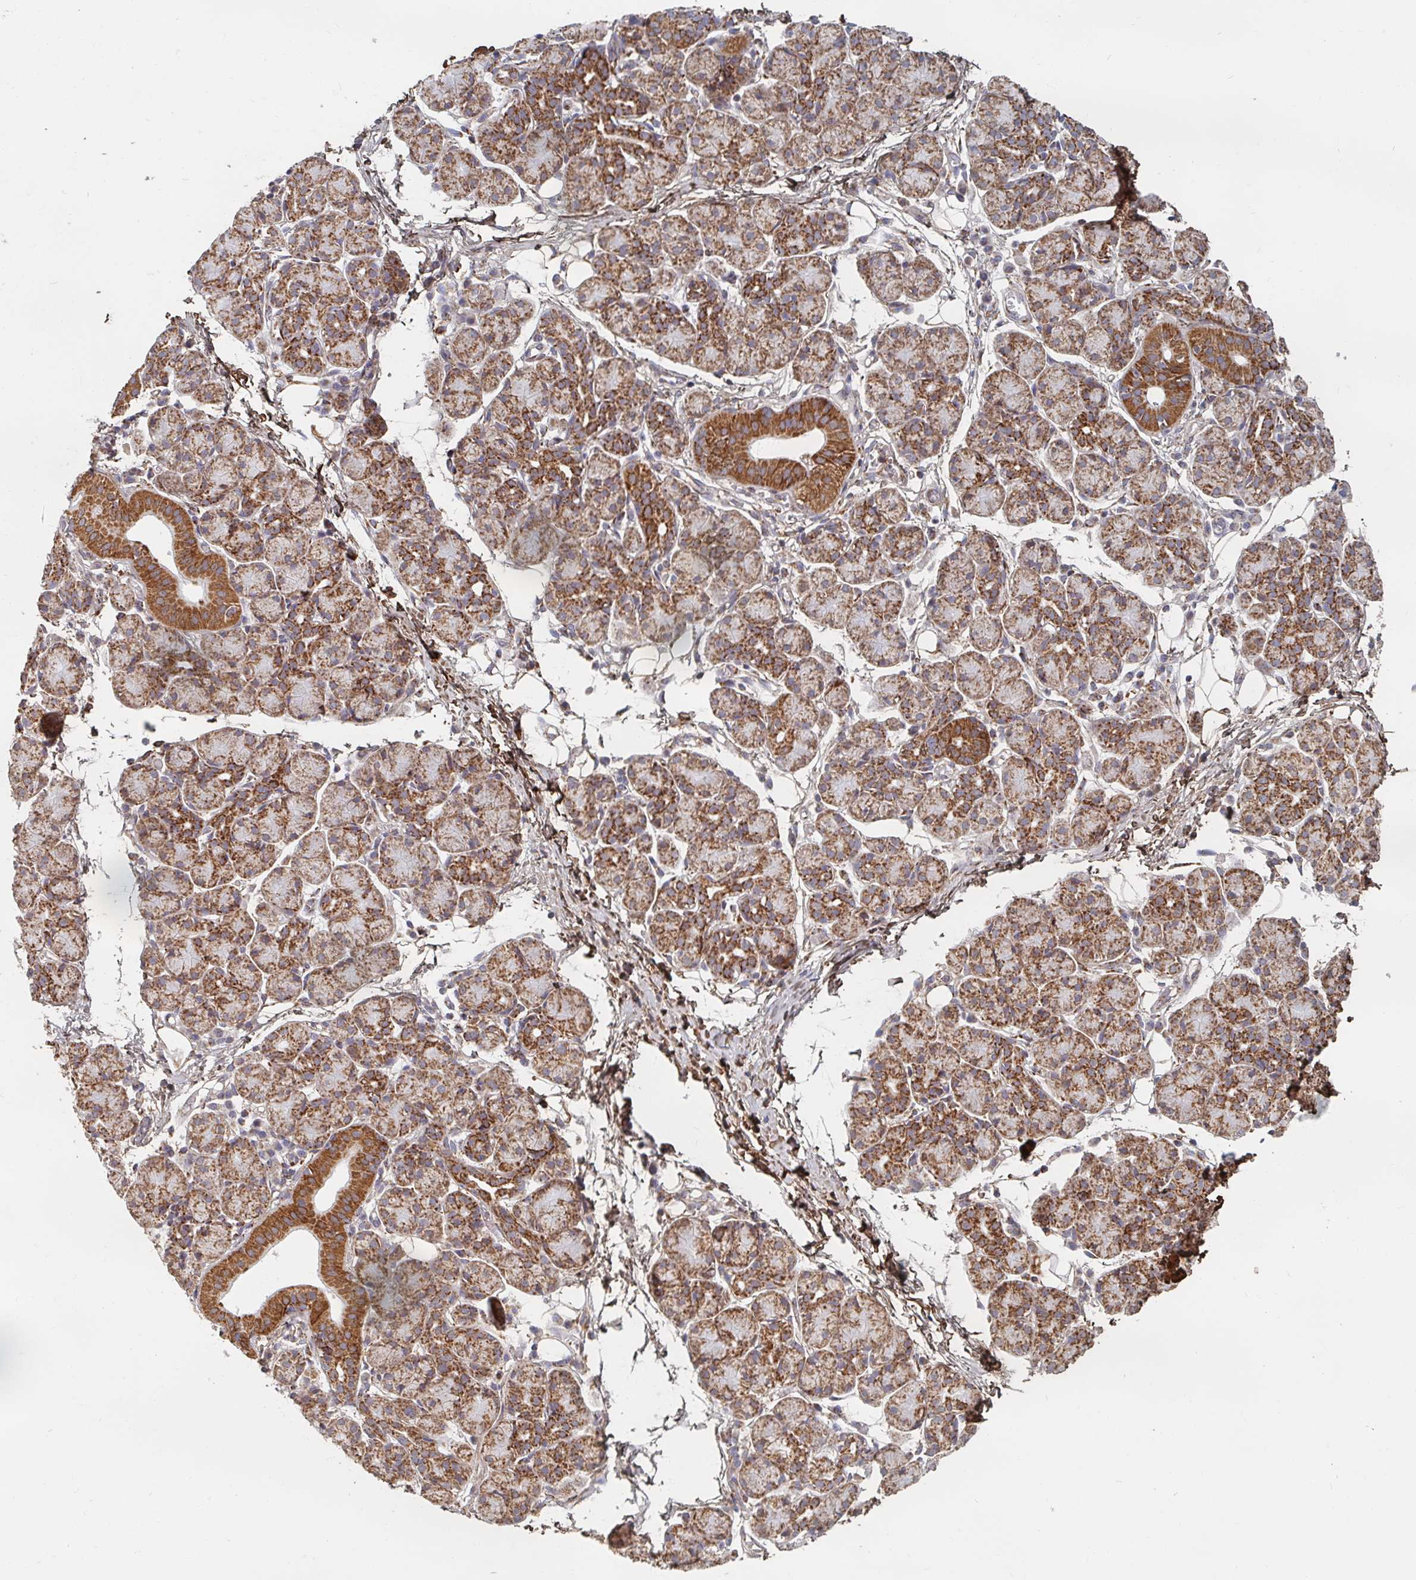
{"staining": {"intensity": "moderate", "quantity": ">75%", "location": "cytoplasmic/membranous"}, "tissue": "salivary gland", "cell_type": "Glandular cells", "image_type": "normal", "snomed": [{"axis": "morphology", "description": "Normal tissue, NOS"}, {"axis": "morphology", "description": "Inflammation, NOS"}, {"axis": "topography", "description": "Lymph node"}, {"axis": "topography", "description": "Salivary gland"}], "caption": "Immunohistochemistry (DAB) staining of benign human salivary gland displays moderate cytoplasmic/membranous protein positivity in about >75% of glandular cells. (DAB (3,3'-diaminobenzidine) IHC with brightfield microscopy, high magnification).", "gene": "MAVS", "patient": {"sex": "male", "age": 3}}